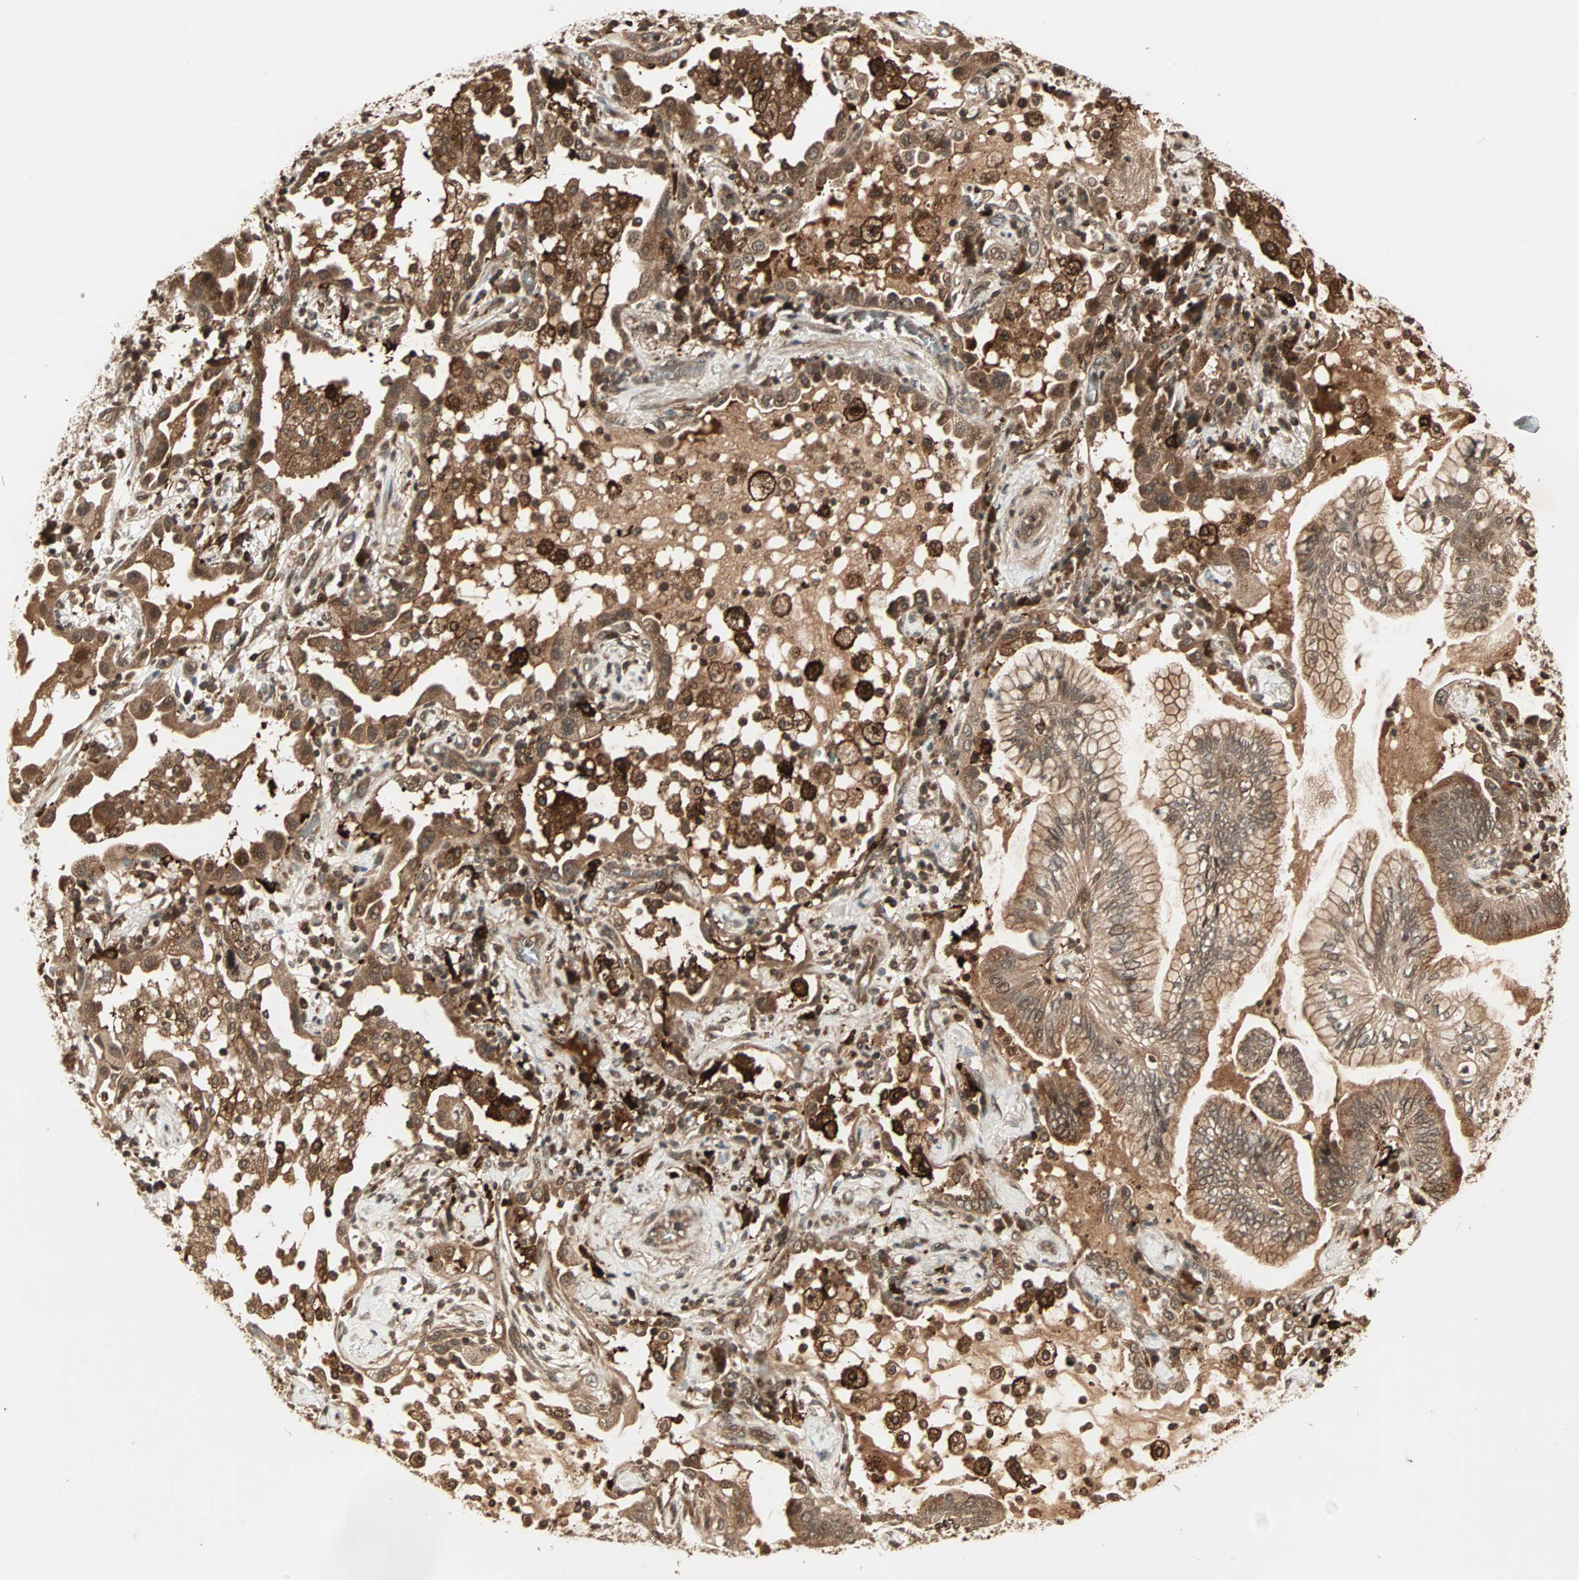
{"staining": {"intensity": "moderate", "quantity": ">75%", "location": "cytoplasmic/membranous"}, "tissue": "lung cancer", "cell_type": "Tumor cells", "image_type": "cancer", "snomed": [{"axis": "morphology", "description": "Normal tissue, NOS"}, {"axis": "morphology", "description": "Adenocarcinoma, NOS"}, {"axis": "topography", "description": "Bronchus"}, {"axis": "topography", "description": "Lung"}], "caption": "Immunohistochemistry photomicrograph of neoplastic tissue: human lung cancer stained using immunohistochemistry demonstrates medium levels of moderate protein expression localized specifically in the cytoplasmic/membranous of tumor cells, appearing as a cytoplasmic/membranous brown color.", "gene": "RFFL", "patient": {"sex": "female", "age": 70}}